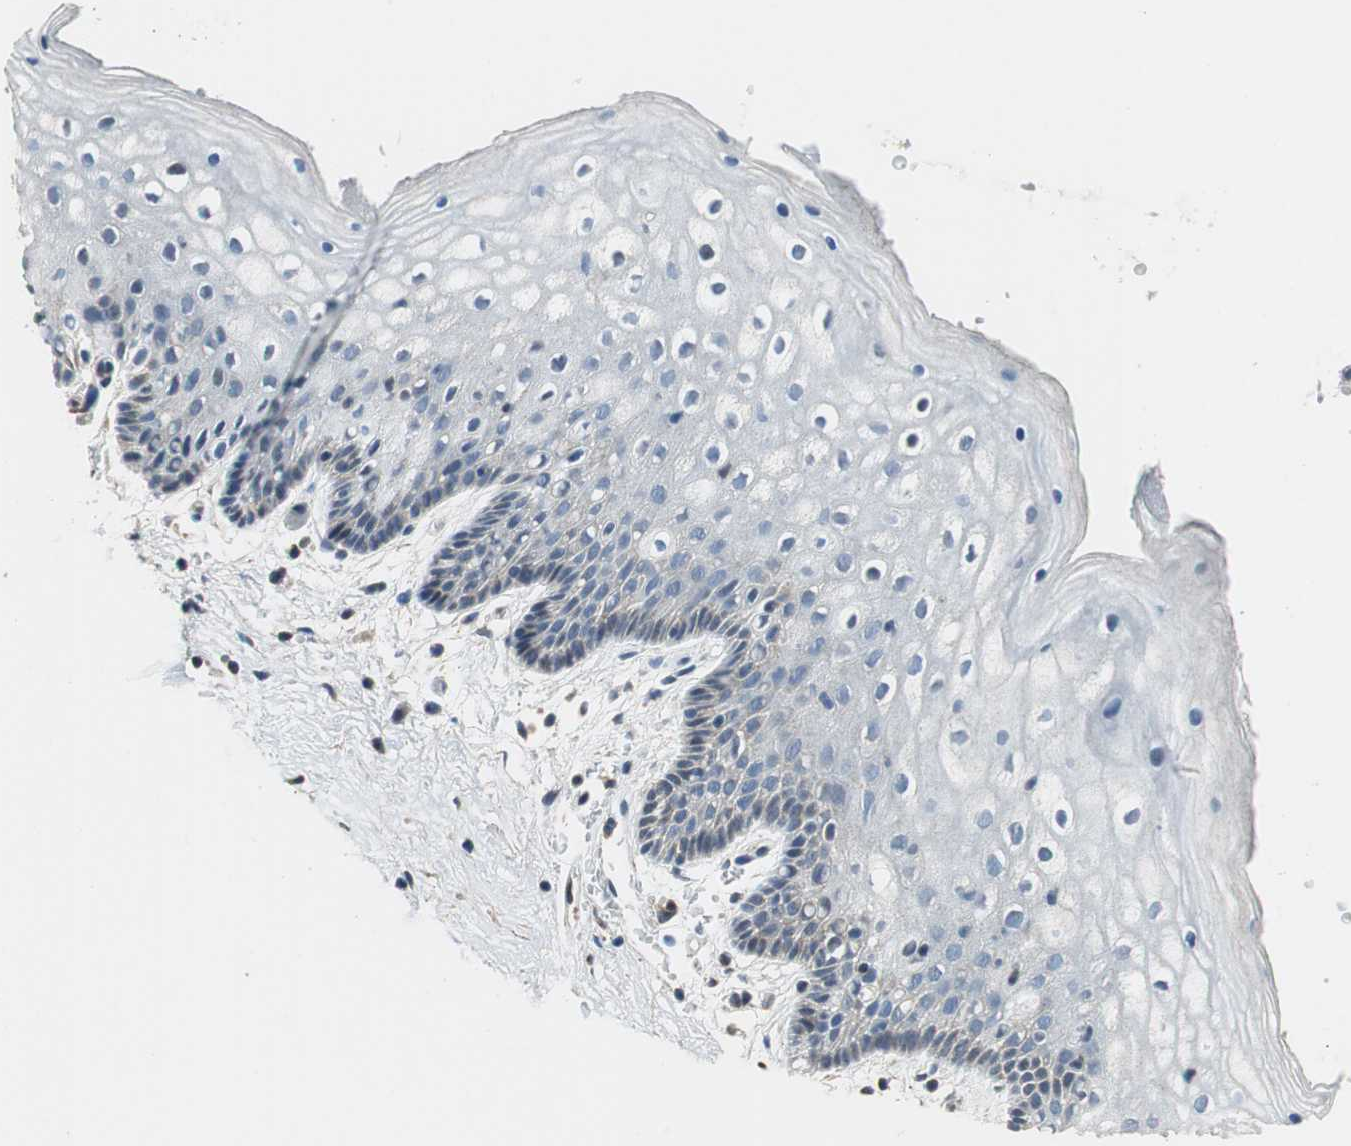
{"staining": {"intensity": "negative", "quantity": "none", "location": "none"}, "tissue": "vagina", "cell_type": "Squamous epithelial cells", "image_type": "normal", "snomed": [{"axis": "morphology", "description": "Normal tissue, NOS"}, {"axis": "topography", "description": "Vagina"}], "caption": "The photomicrograph shows no significant positivity in squamous epithelial cells of vagina.", "gene": "GSDMD", "patient": {"sex": "female", "age": 46}}